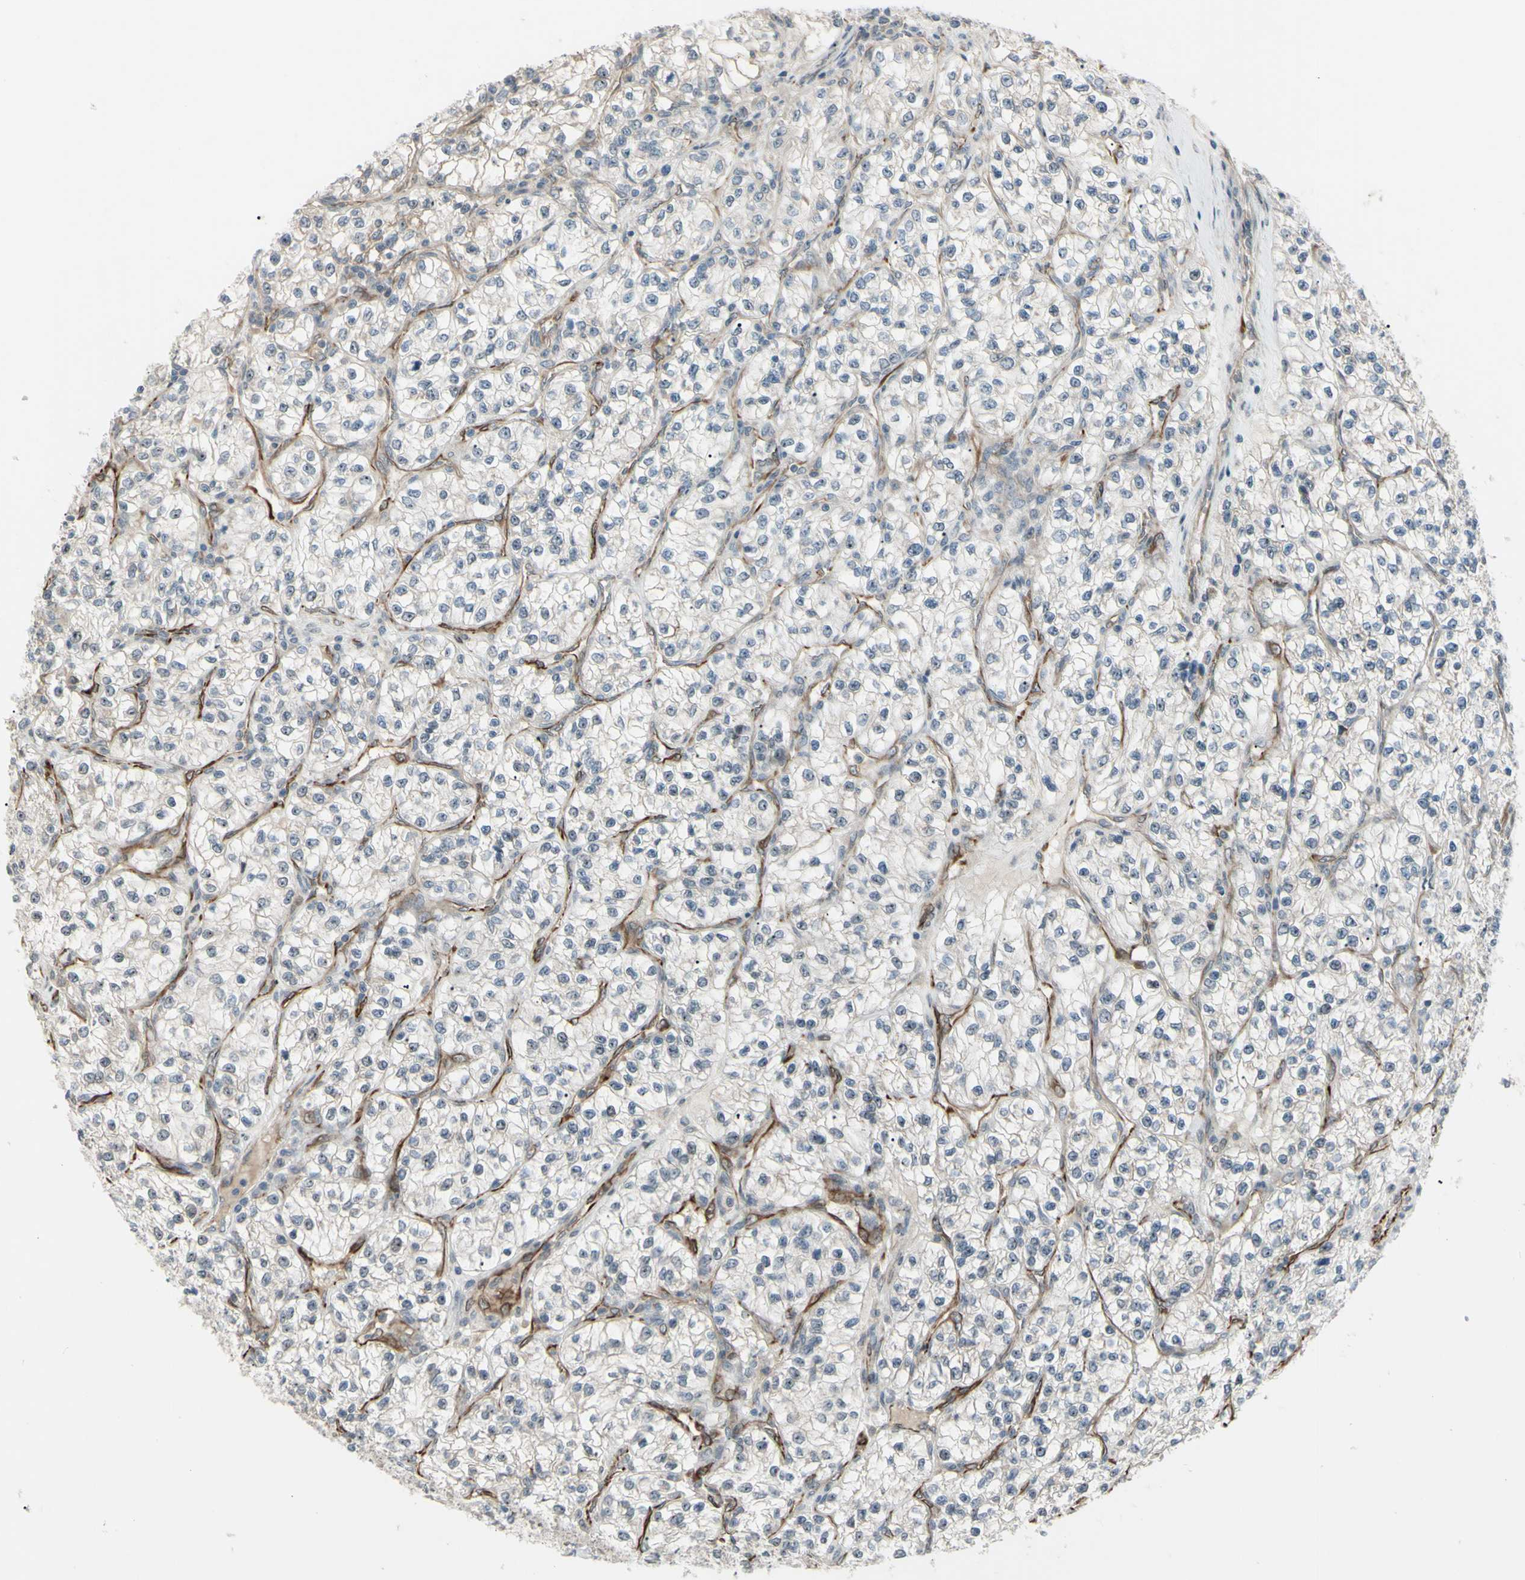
{"staining": {"intensity": "negative", "quantity": "none", "location": "none"}, "tissue": "renal cancer", "cell_type": "Tumor cells", "image_type": "cancer", "snomed": [{"axis": "morphology", "description": "Adenocarcinoma, NOS"}, {"axis": "topography", "description": "Kidney"}], "caption": "This is an immunohistochemistry histopathology image of renal adenocarcinoma. There is no staining in tumor cells.", "gene": "FGFR2", "patient": {"sex": "female", "age": 57}}